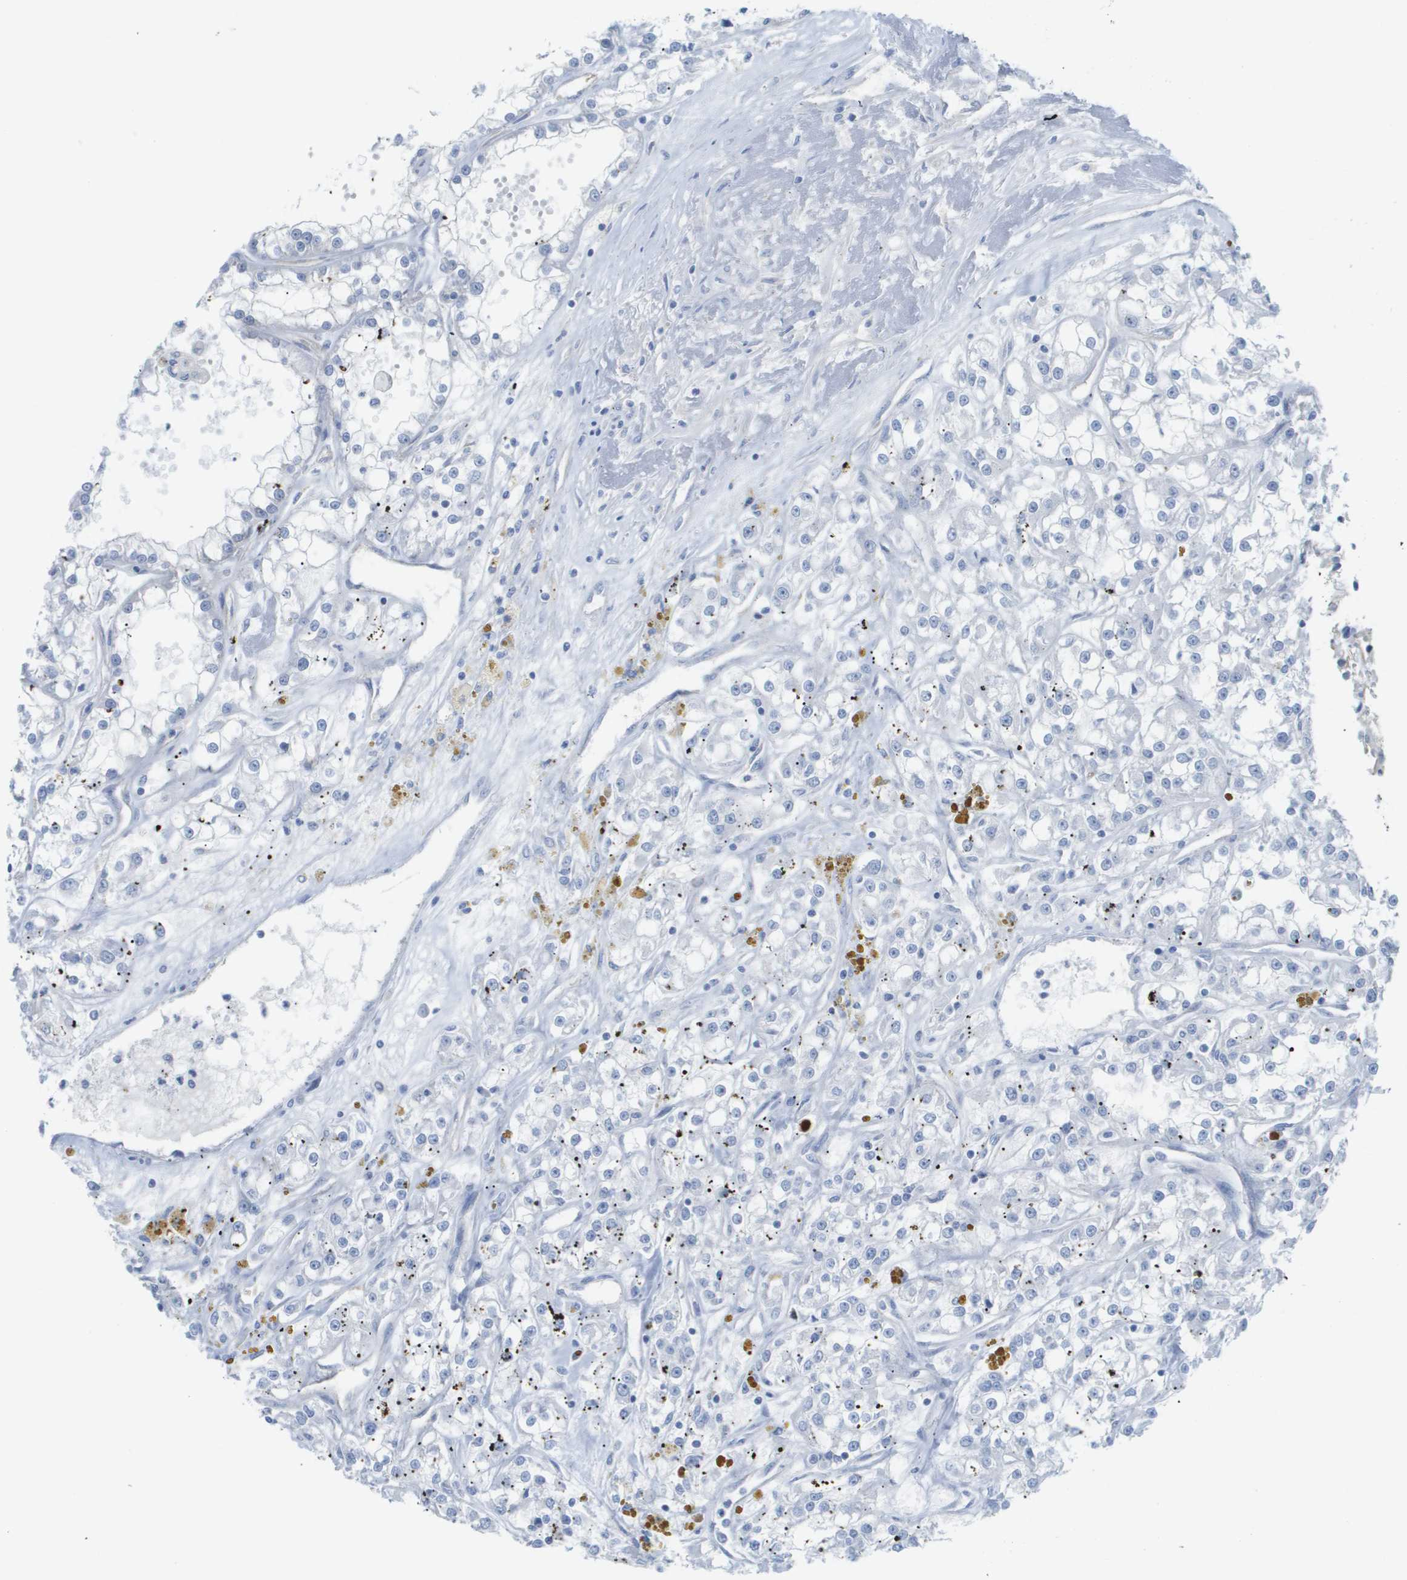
{"staining": {"intensity": "negative", "quantity": "none", "location": "none"}, "tissue": "renal cancer", "cell_type": "Tumor cells", "image_type": "cancer", "snomed": [{"axis": "morphology", "description": "Adenocarcinoma, NOS"}, {"axis": "topography", "description": "Kidney"}], "caption": "Tumor cells show no significant protein expression in renal adenocarcinoma.", "gene": "MYL3", "patient": {"sex": "female", "age": 52}}